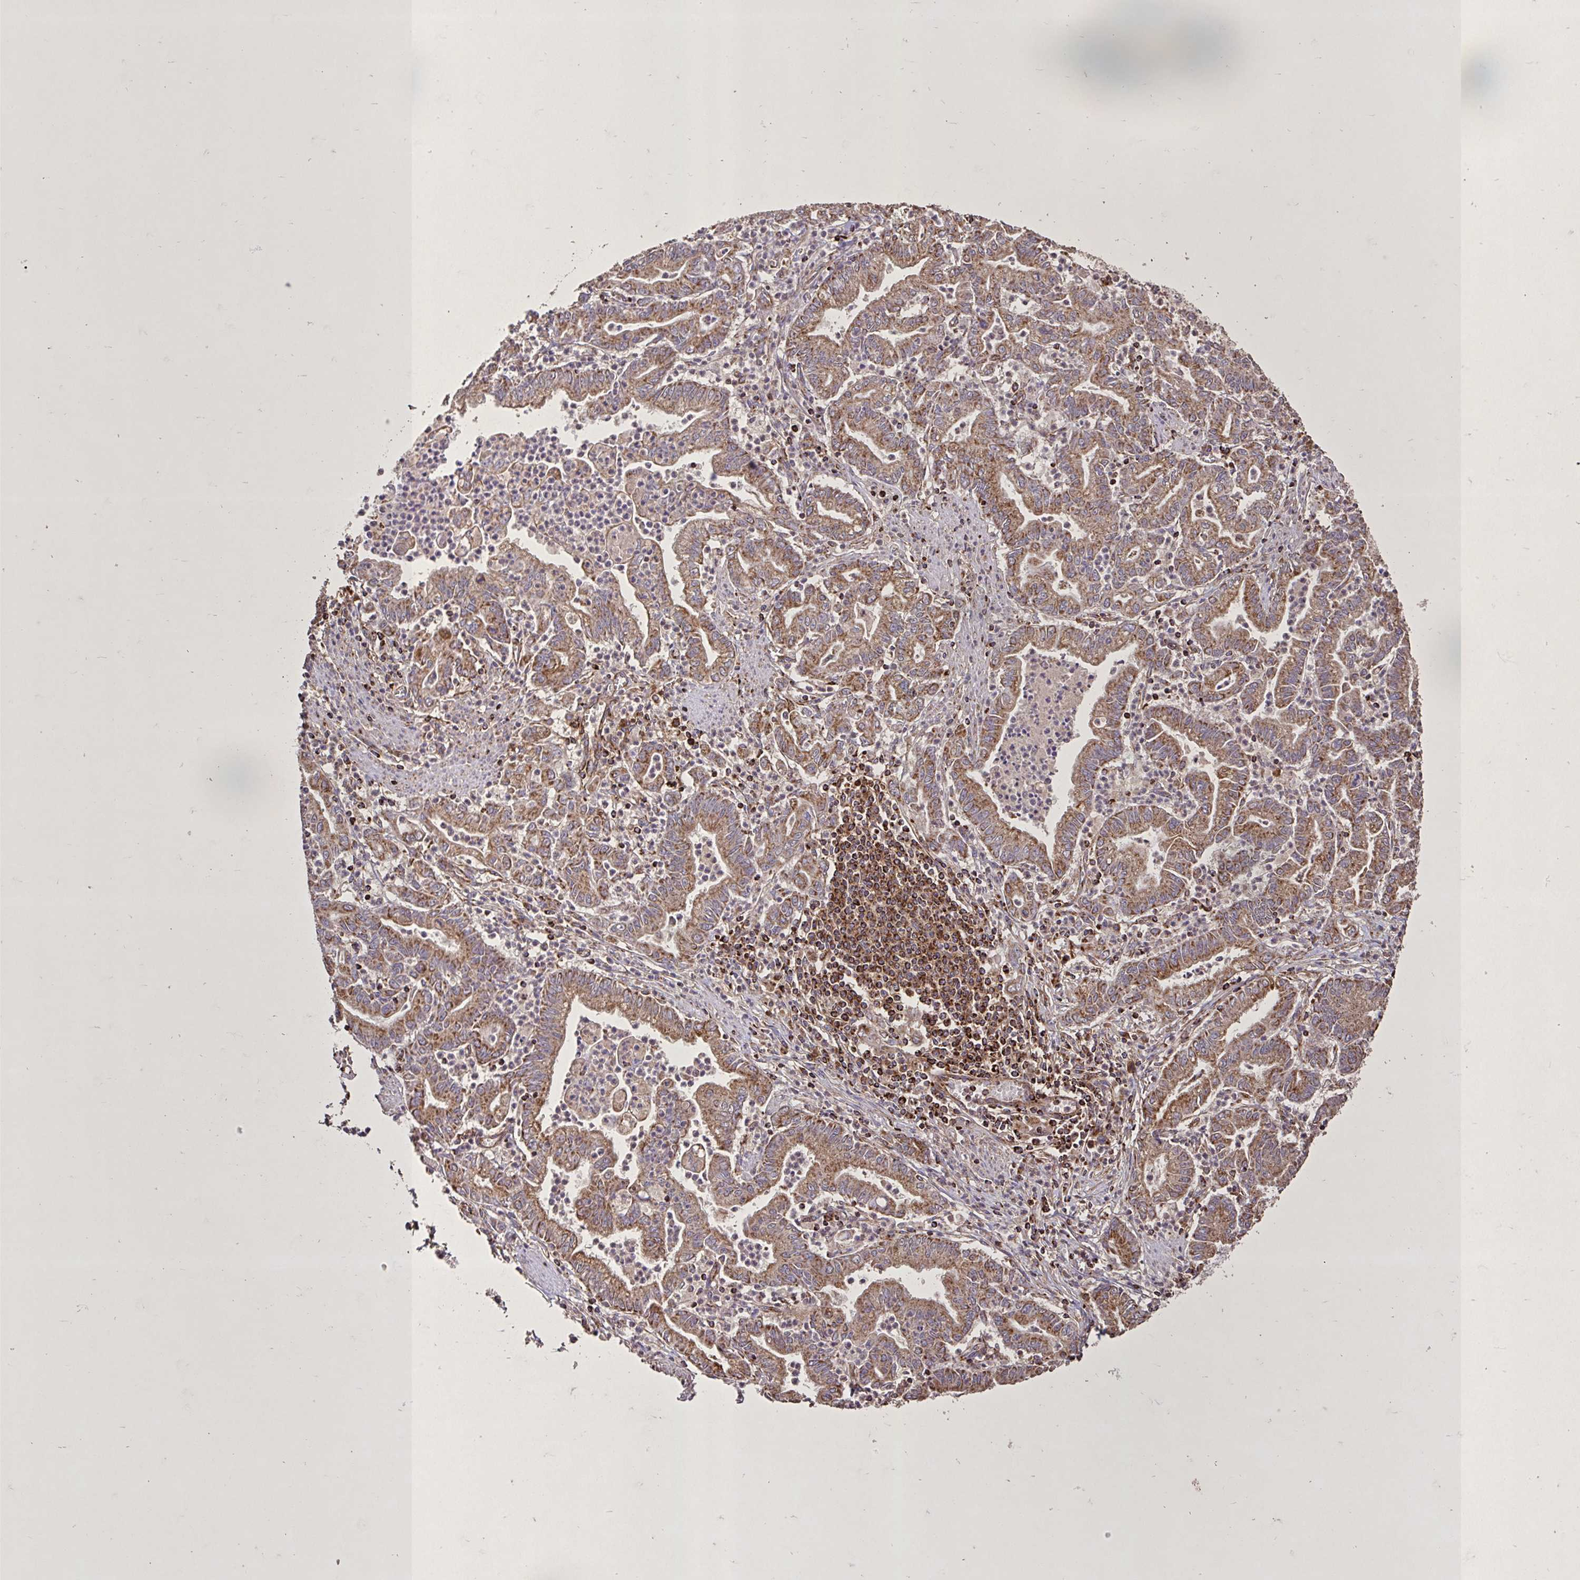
{"staining": {"intensity": "moderate", "quantity": ">75%", "location": "cytoplasmic/membranous"}, "tissue": "stomach cancer", "cell_type": "Tumor cells", "image_type": "cancer", "snomed": [{"axis": "morphology", "description": "Adenocarcinoma, NOS"}, {"axis": "topography", "description": "Stomach, upper"}], "caption": "This photomicrograph demonstrates IHC staining of human stomach adenocarcinoma, with medium moderate cytoplasmic/membranous positivity in approximately >75% of tumor cells.", "gene": "AGK", "patient": {"sex": "female", "age": 79}}